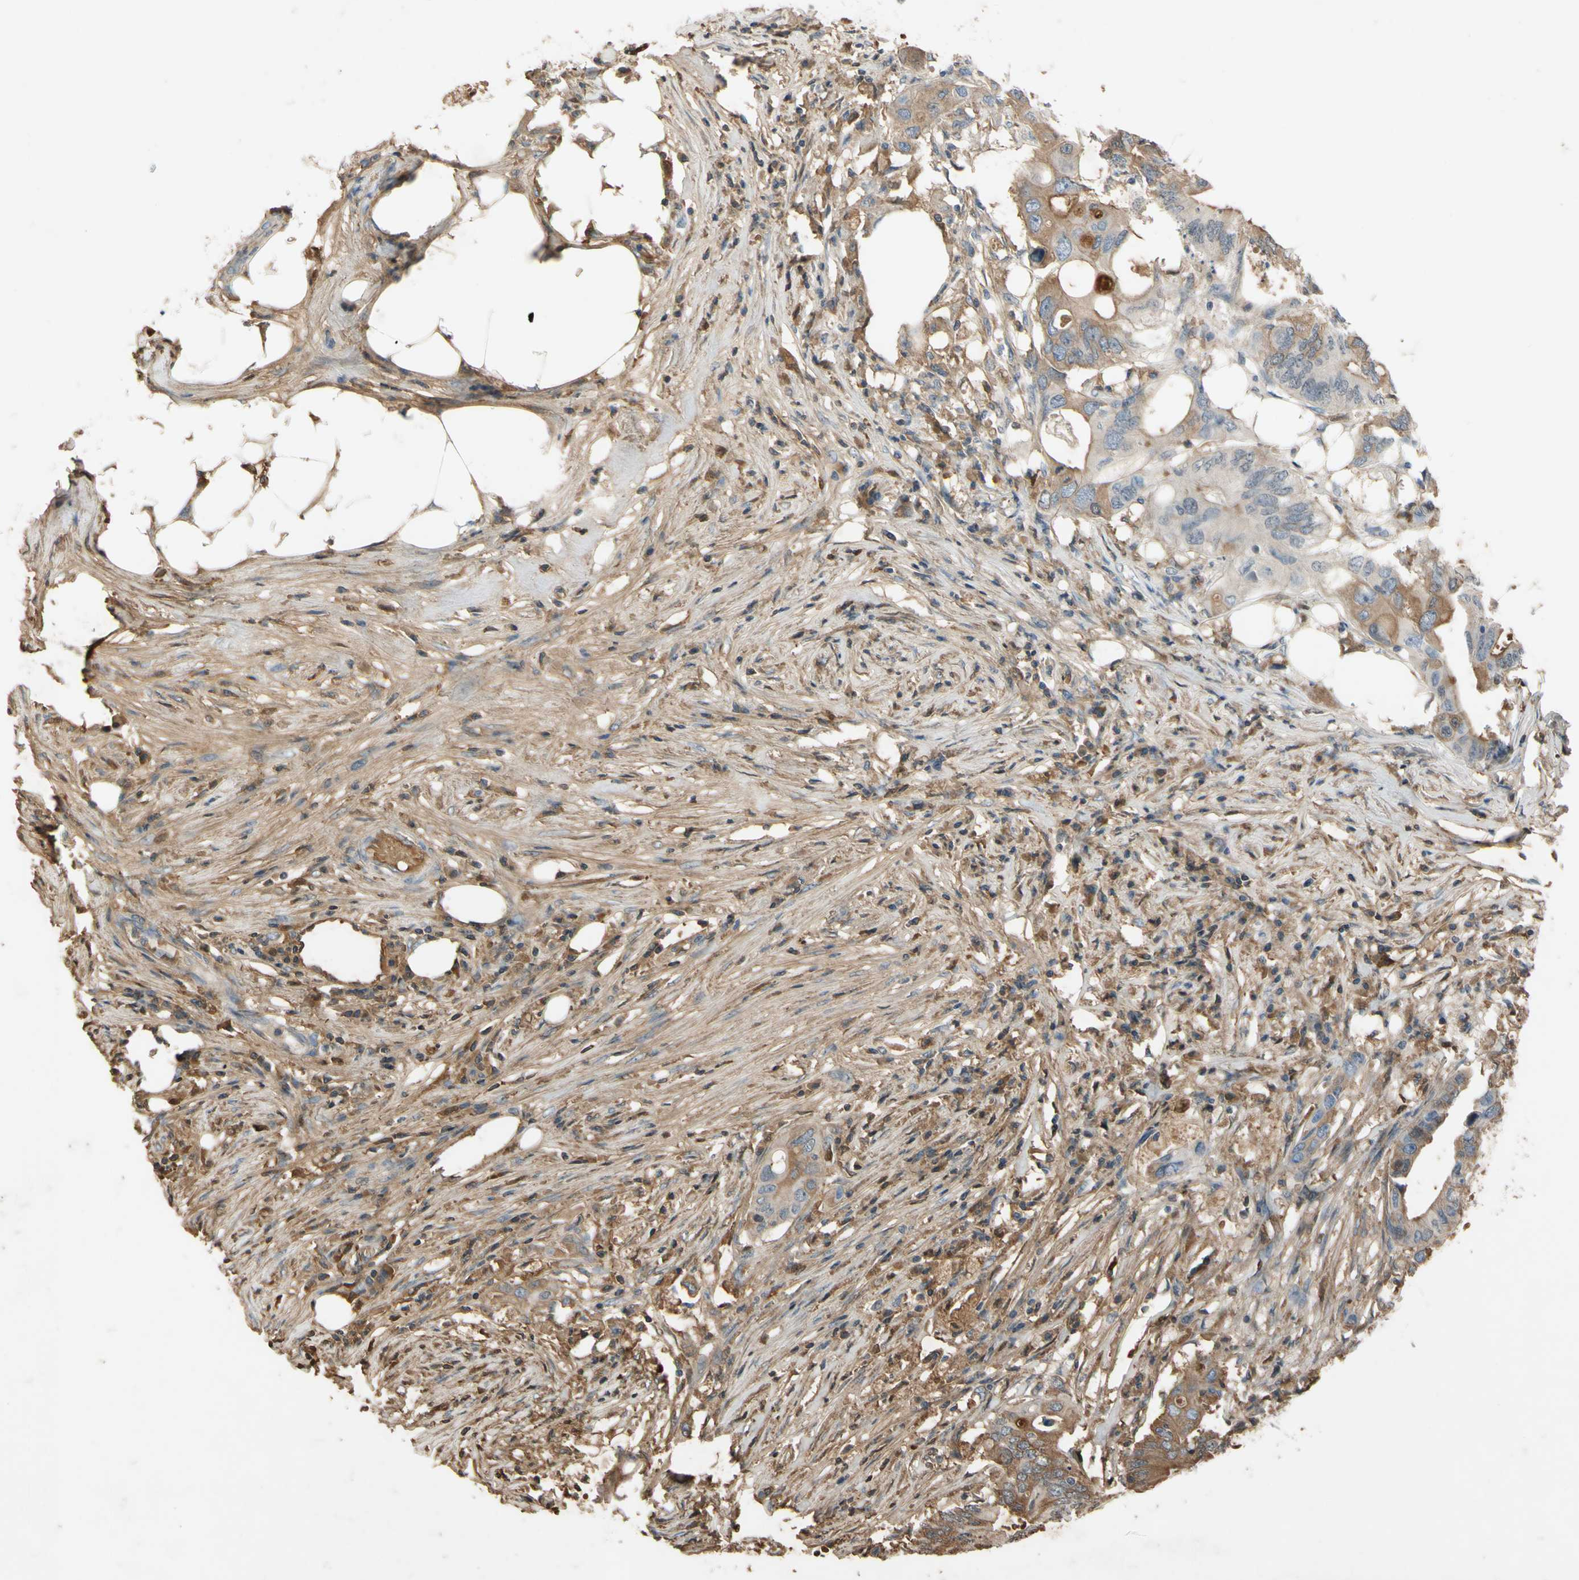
{"staining": {"intensity": "moderate", "quantity": "25%-75%", "location": "cytoplasmic/membranous"}, "tissue": "colorectal cancer", "cell_type": "Tumor cells", "image_type": "cancer", "snomed": [{"axis": "morphology", "description": "Adenocarcinoma, NOS"}, {"axis": "topography", "description": "Colon"}], "caption": "Immunohistochemistry (IHC) of colorectal adenocarcinoma demonstrates medium levels of moderate cytoplasmic/membranous positivity in about 25%-75% of tumor cells.", "gene": "TIMP2", "patient": {"sex": "male", "age": 71}}